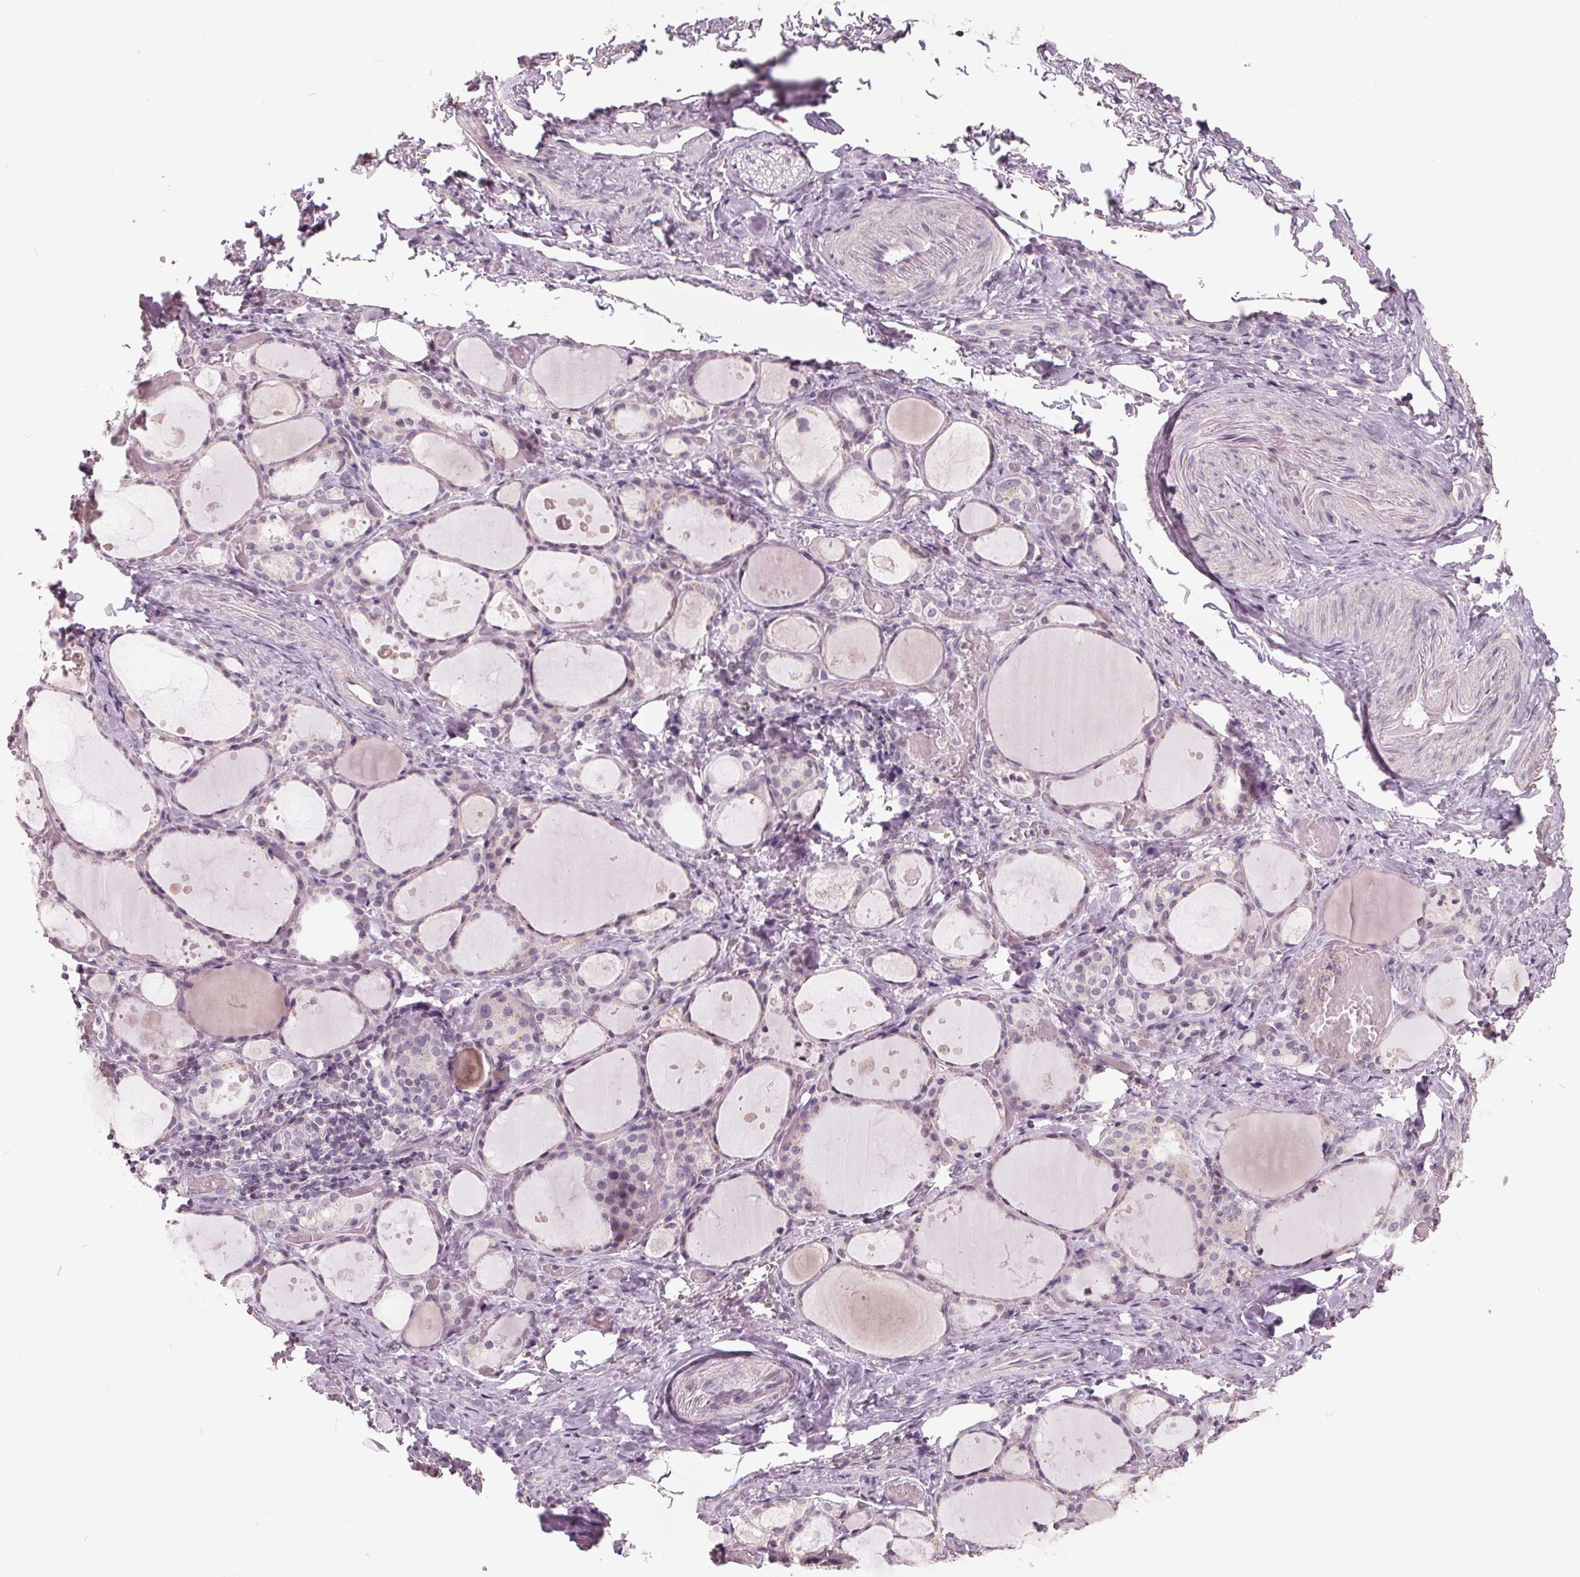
{"staining": {"intensity": "negative", "quantity": "none", "location": "none"}, "tissue": "thyroid gland", "cell_type": "Glandular cells", "image_type": "normal", "snomed": [{"axis": "morphology", "description": "Normal tissue, NOS"}, {"axis": "topography", "description": "Thyroid gland"}], "caption": "Immunohistochemistry of unremarkable thyroid gland exhibits no staining in glandular cells. Brightfield microscopy of IHC stained with DAB (3,3'-diaminobenzidine) (brown) and hematoxylin (blue), captured at high magnification.", "gene": "FTCD", "patient": {"sex": "male", "age": 68}}